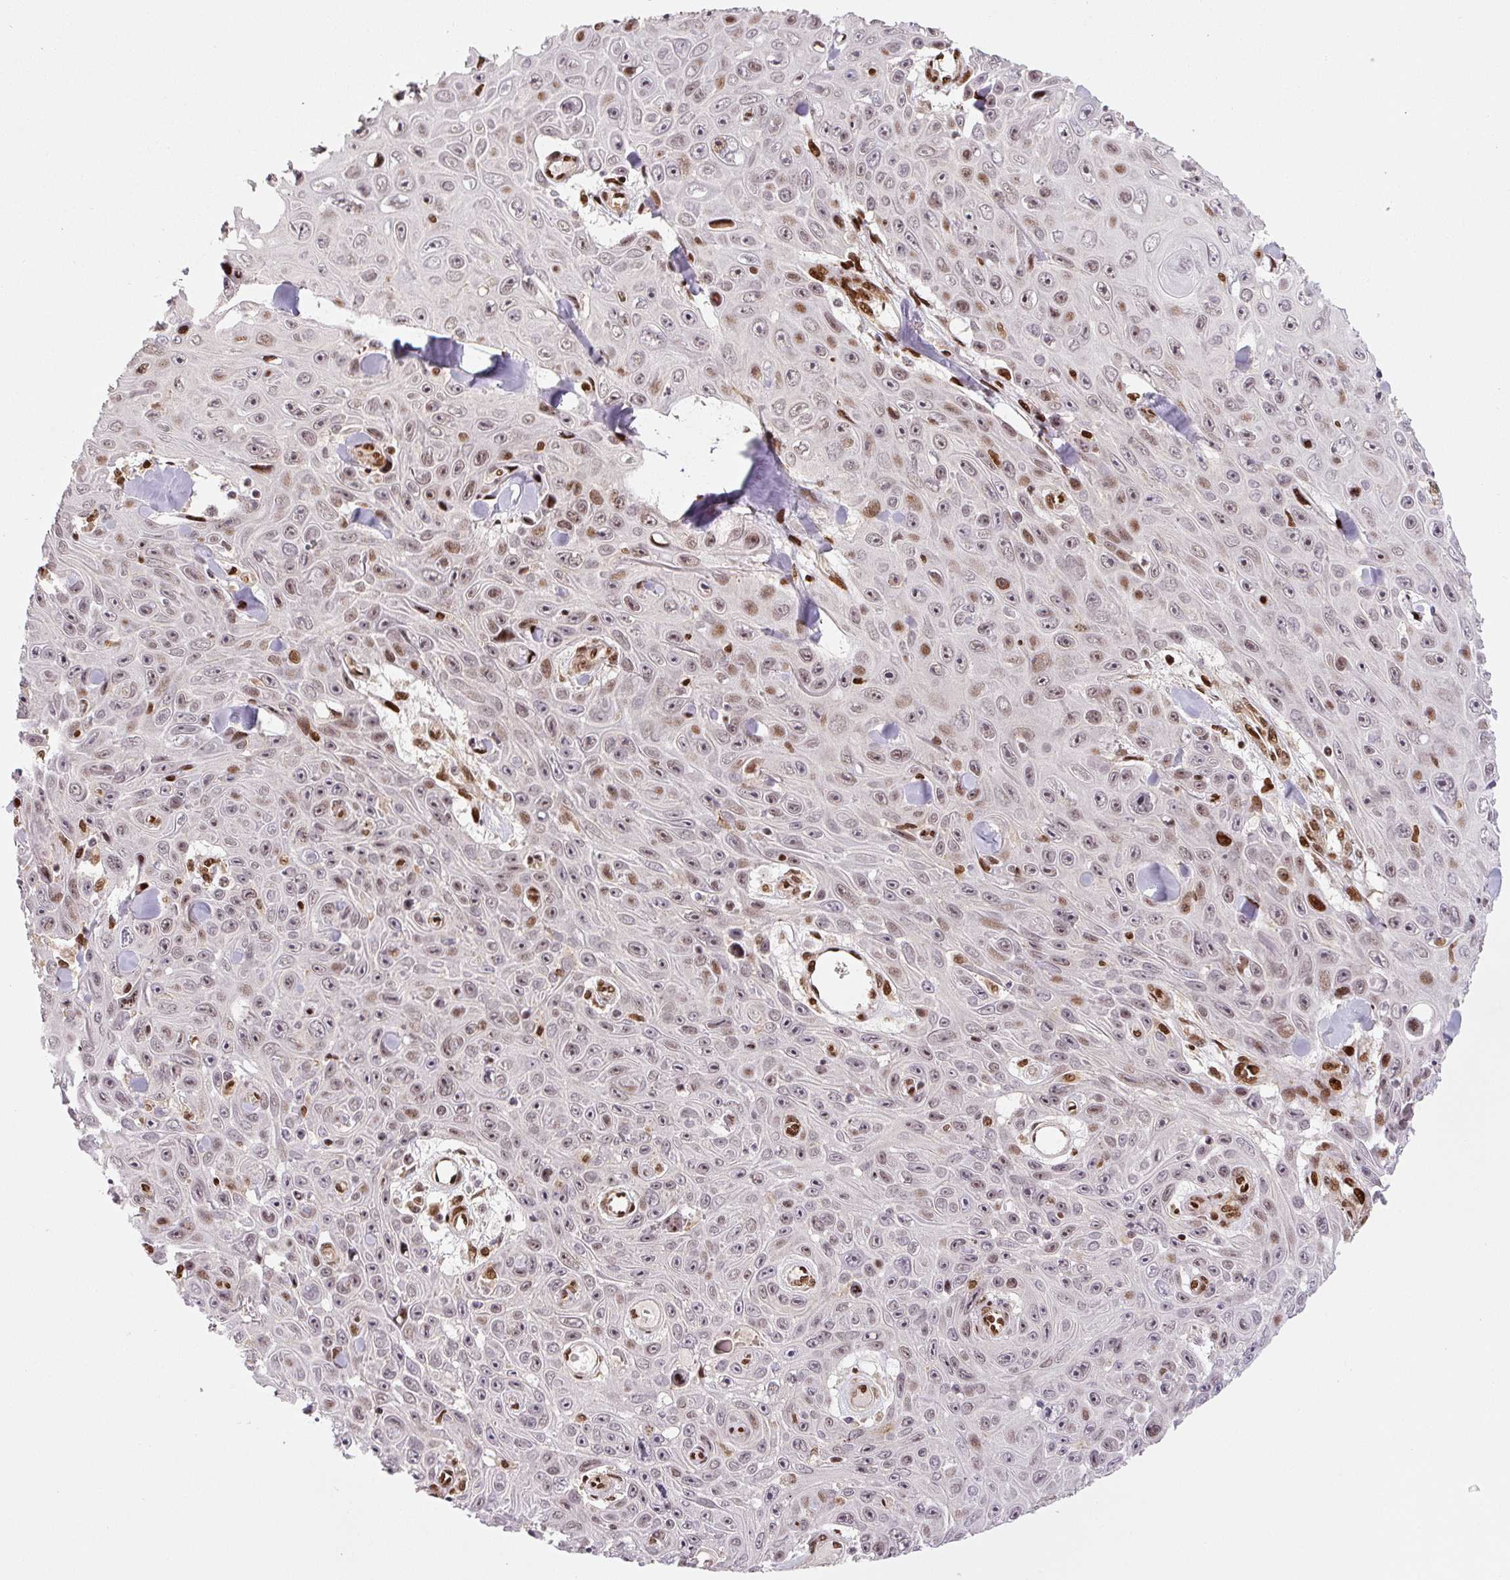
{"staining": {"intensity": "negative", "quantity": "none", "location": "none"}, "tissue": "skin cancer", "cell_type": "Tumor cells", "image_type": "cancer", "snomed": [{"axis": "morphology", "description": "Squamous cell carcinoma, NOS"}, {"axis": "topography", "description": "Skin"}], "caption": "This is an immunohistochemistry (IHC) photomicrograph of skin squamous cell carcinoma. There is no positivity in tumor cells.", "gene": "PYDC2", "patient": {"sex": "male", "age": 82}}